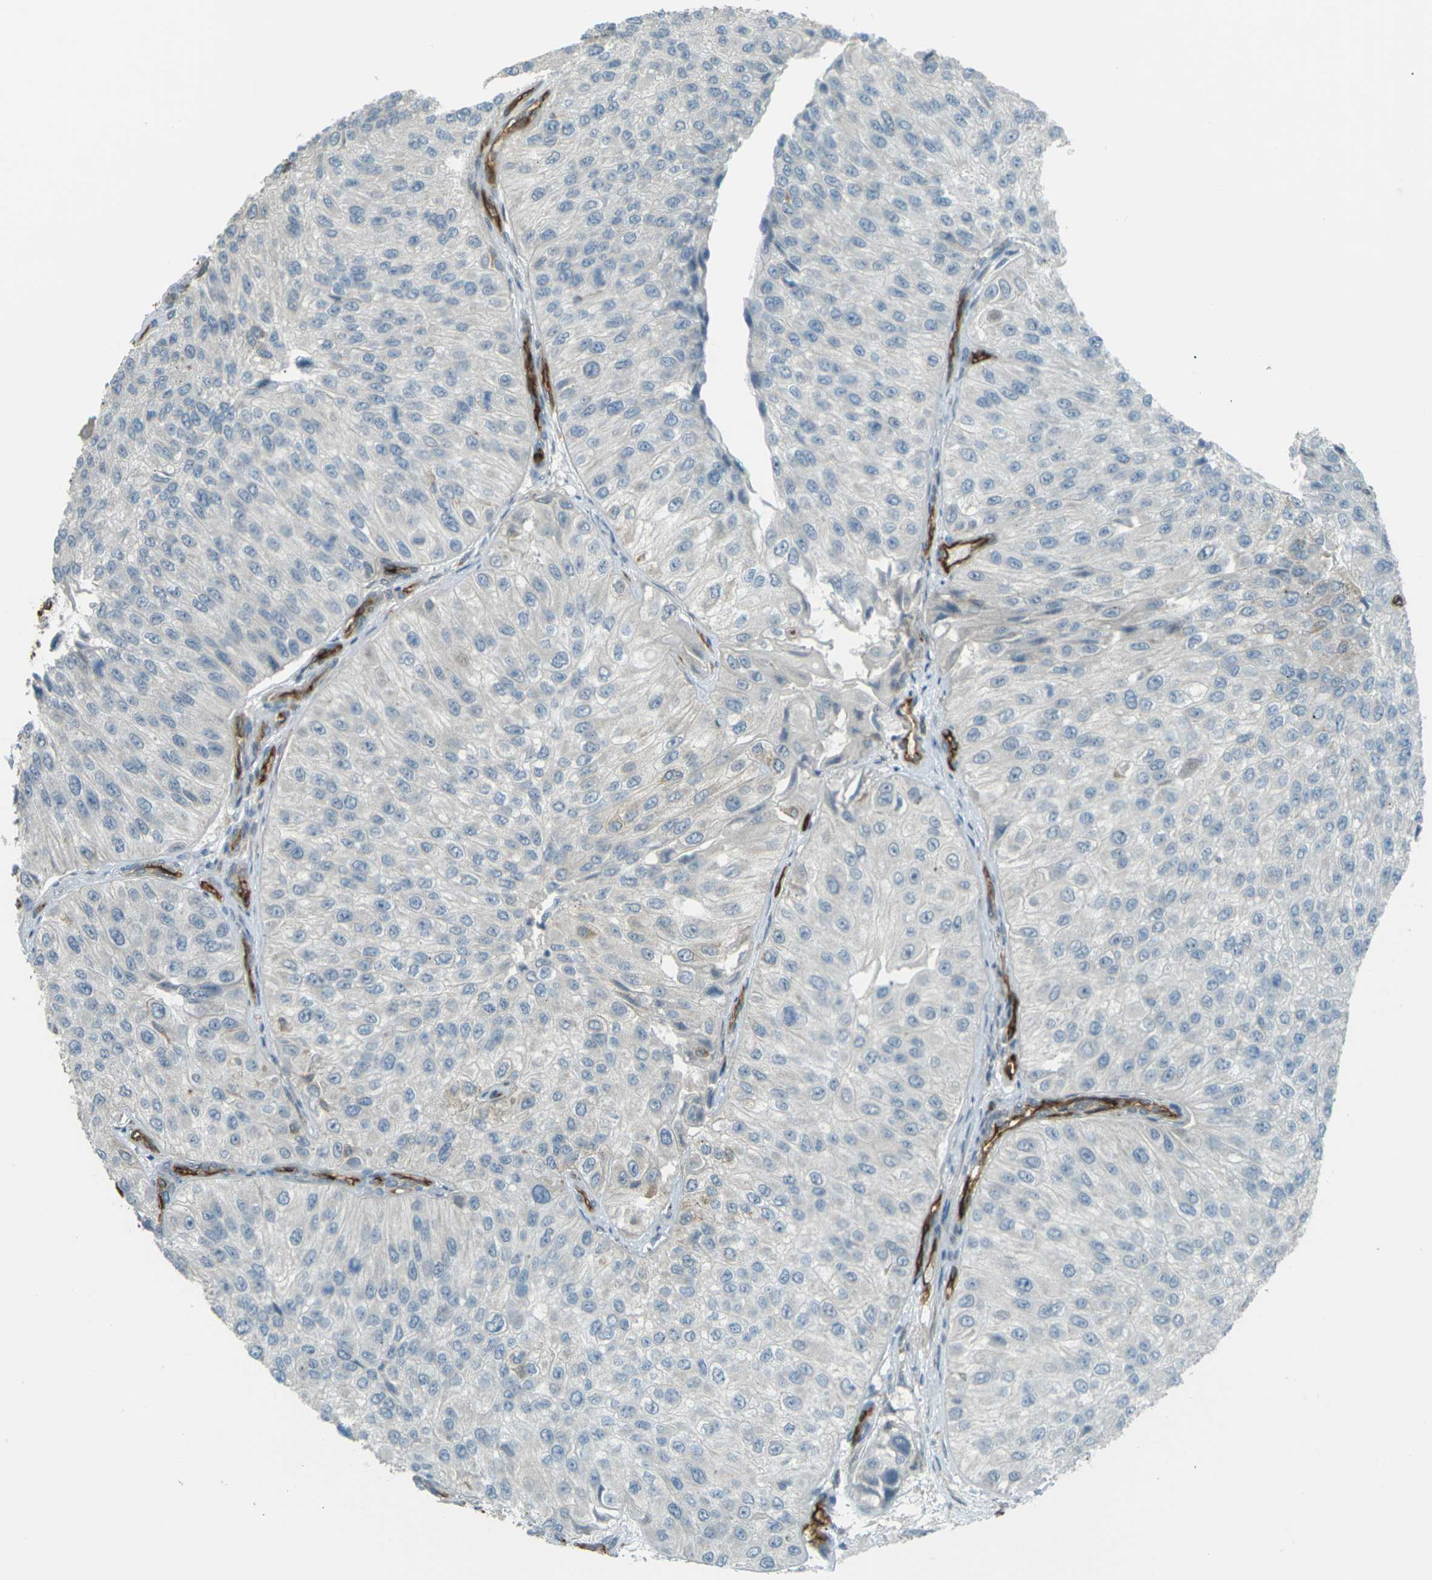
{"staining": {"intensity": "weak", "quantity": "<25%", "location": "cytoplasmic/membranous"}, "tissue": "urothelial cancer", "cell_type": "Tumor cells", "image_type": "cancer", "snomed": [{"axis": "morphology", "description": "Urothelial carcinoma, High grade"}, {"axis": "topography", "description": "Kidney"}, {"axis": "topography", "description": "Urinary bladder"}], "caption": "Image shows no significant protein expression in tumor cells of urothelial cancer. (DAB immunohistochemistry visualized using brightfield microscopy, high magnification).", "gene": "S1PR1", "patient": {"sex": "male", "age": 77}}